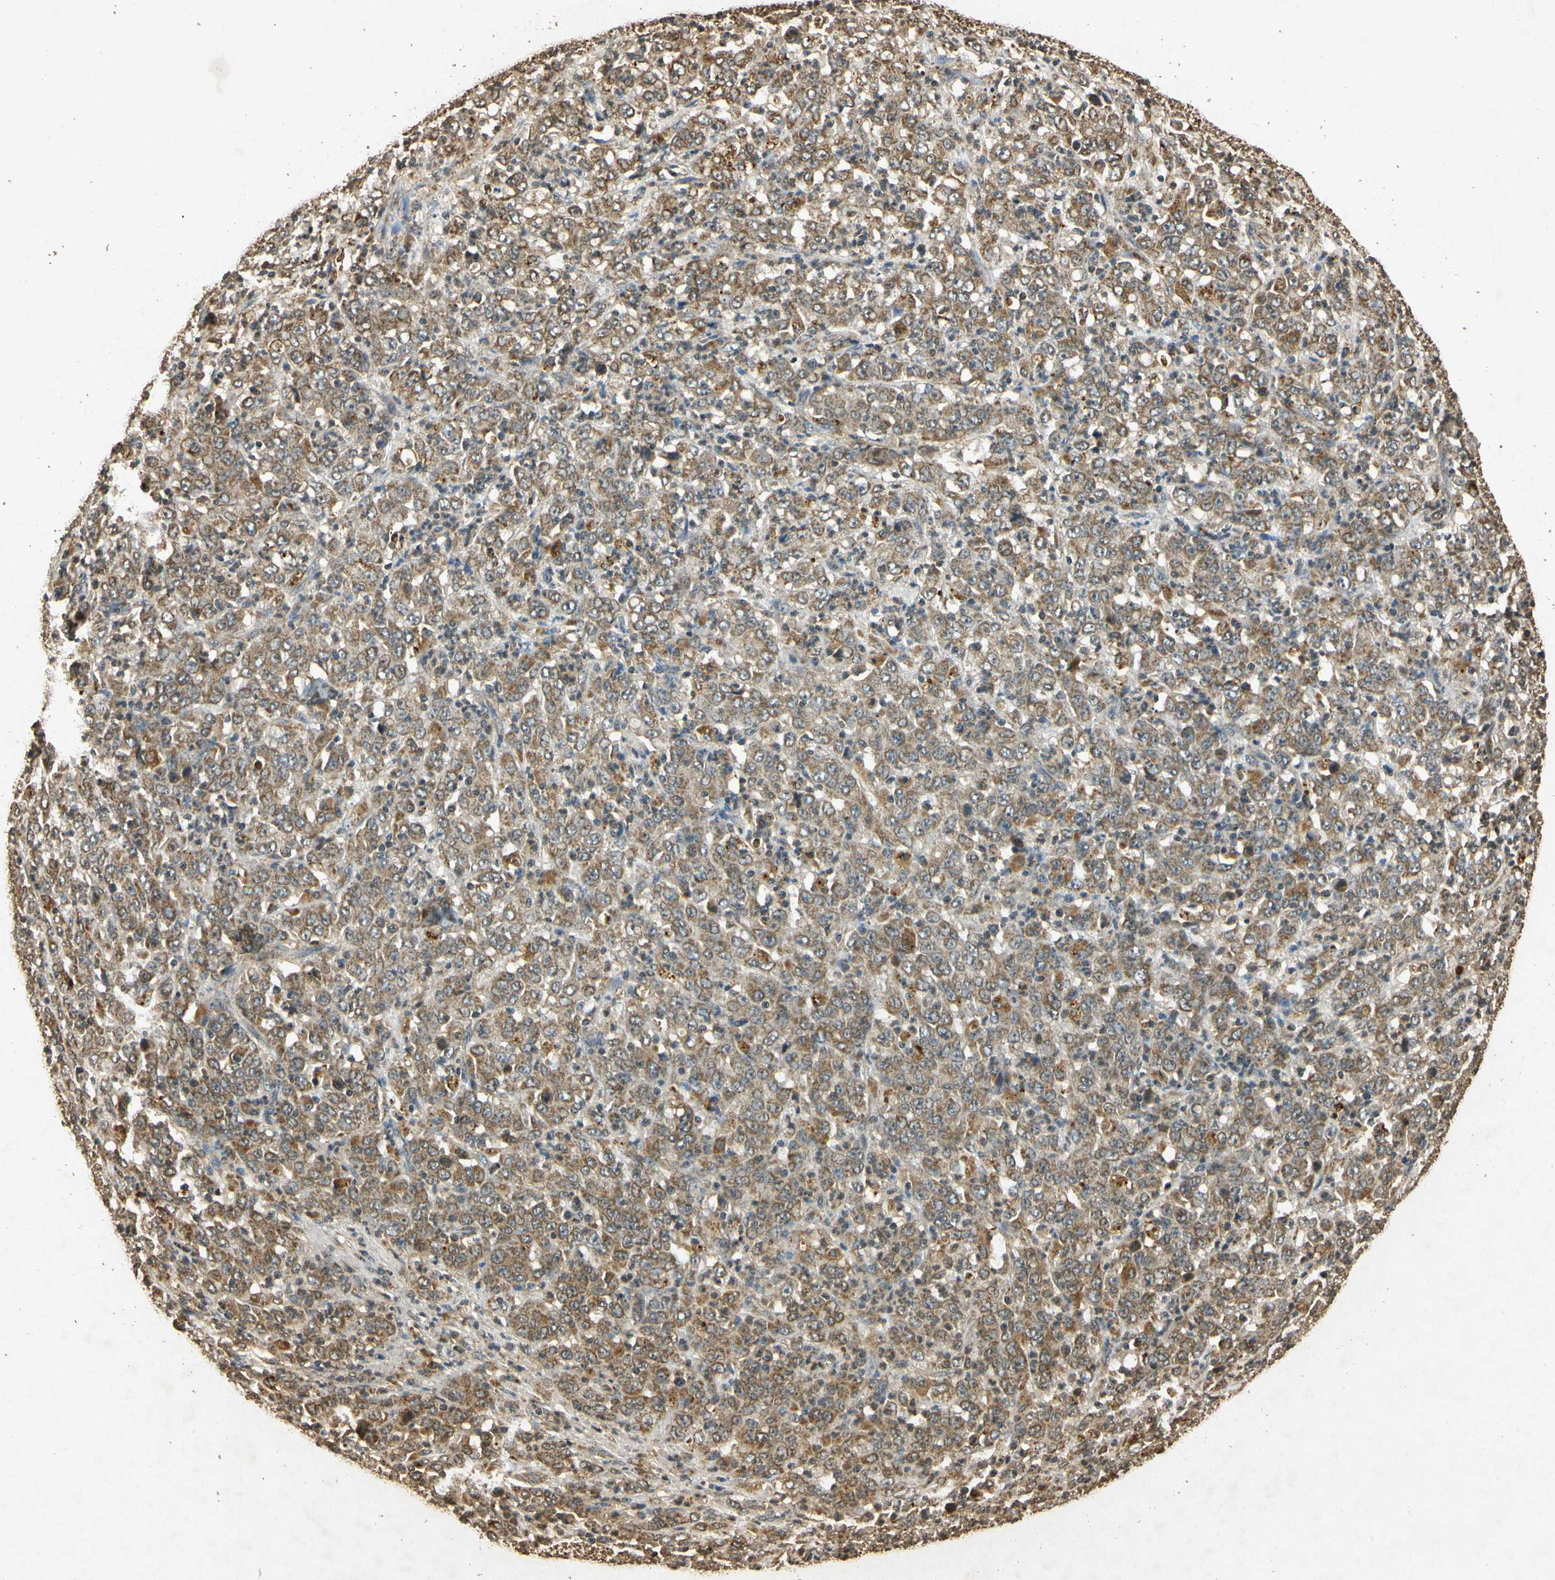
{"staining": {"intensity": "moderate", "quantity": ">75%", "location": "cytoplasmic/membranous"}, "tissue": "stomach cancer", "cell_type": "Tumor cells", "image_type": "cancer", "snomed": [{"axis": "morphology", "description": "Adenocarcinoma, NOS"}, {"axis": "topography", "description": "Stomach, lower"}], "caption": "Moderate cytoplasmic/membranous expression for a protein is present in about >75% of tumor cells of stomach cancer (adenocarcinoma) using immunohistochemistry.", "gene": "PRDX3", "patient": {"sex": "female", "age": 71}}